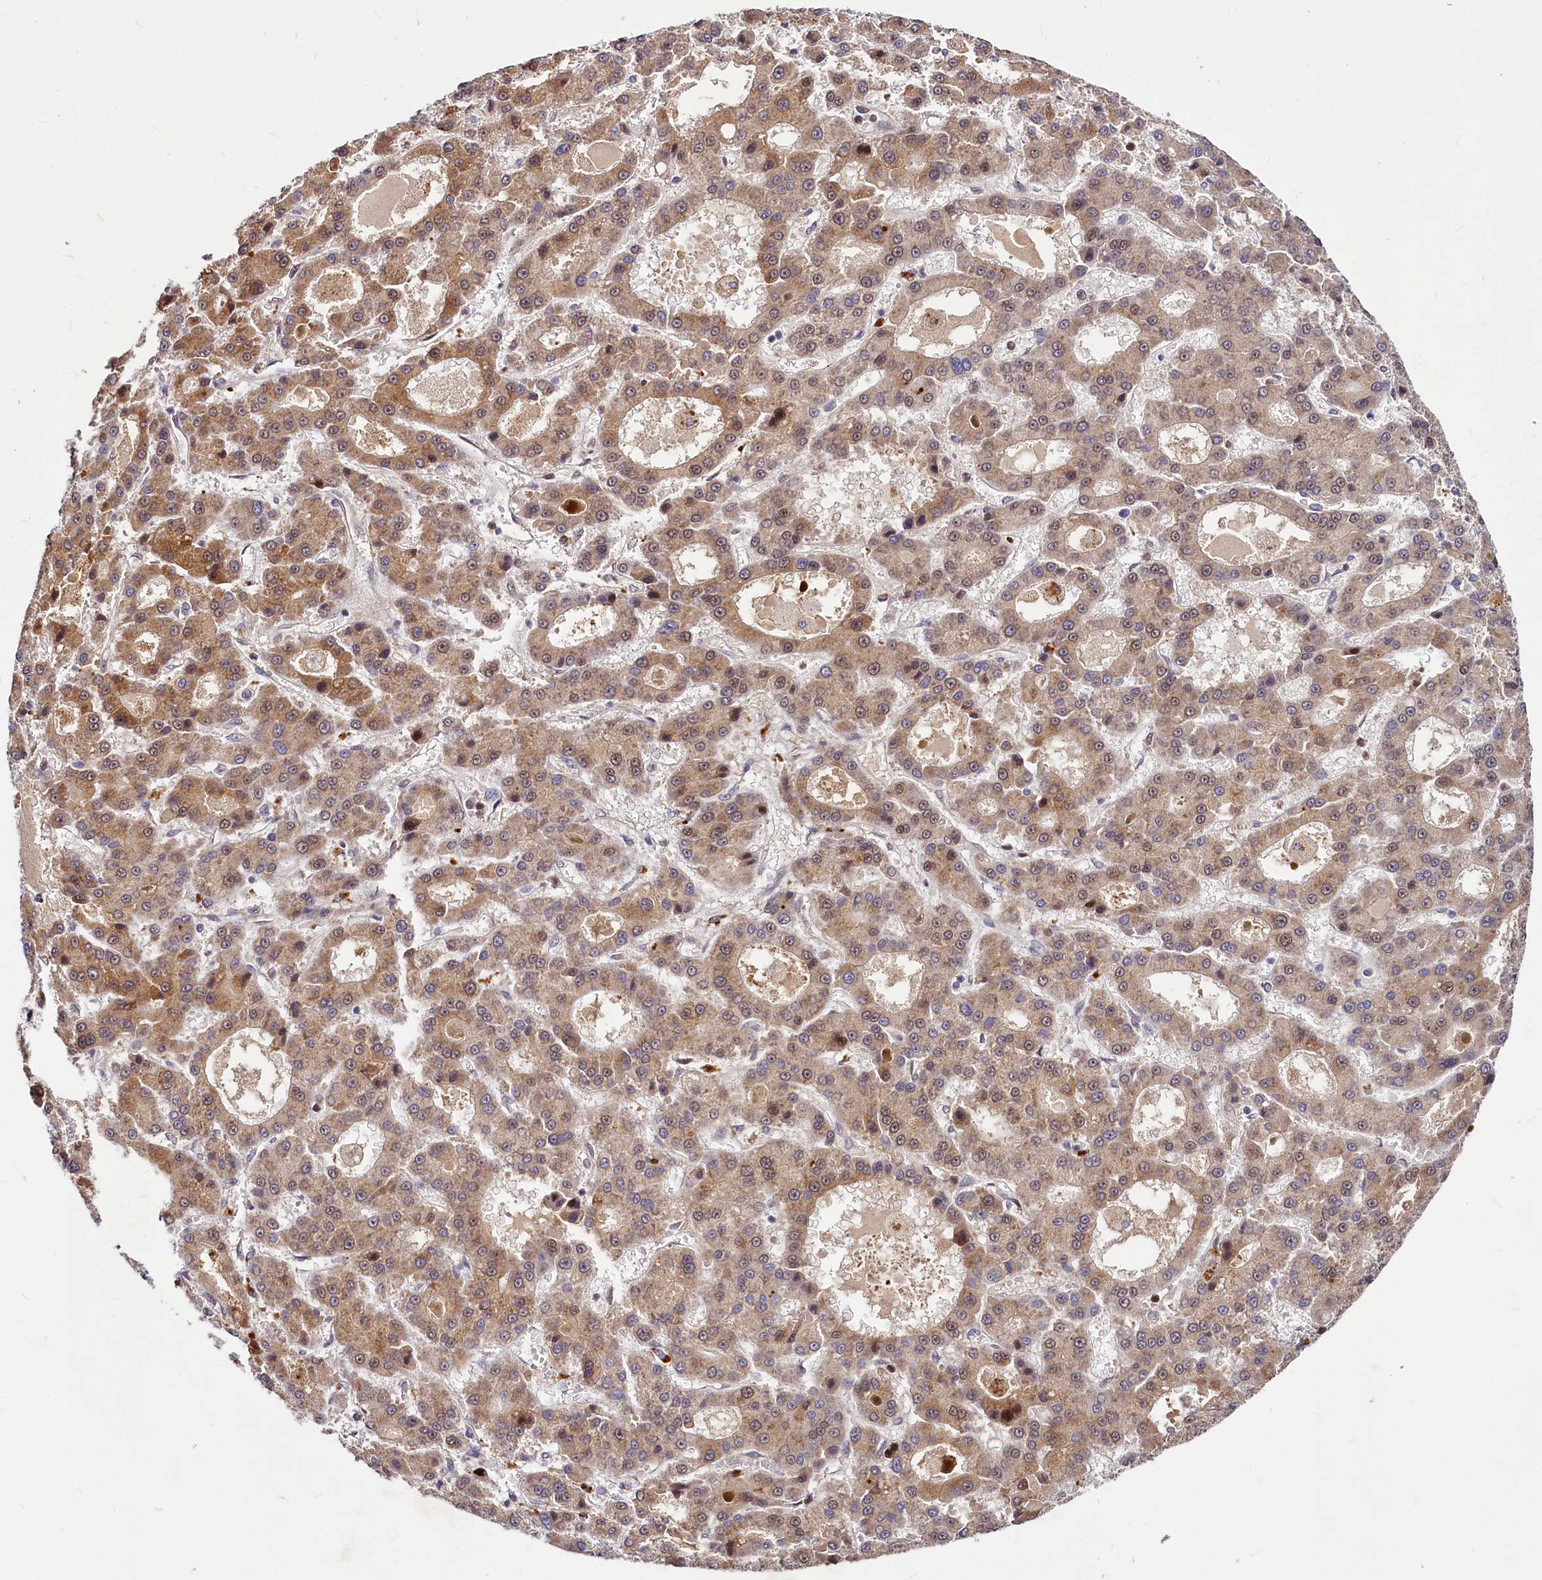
{"staining": {"intensity": "weak", "quantity": ">75%", "location": "cytoplasmic/membranous,nuclear"}, "tissue": "liver cancer", "cell_type": "Tumor cells", "image_type": "cancer", "snomed": [{"axis": "morphology", "description": "Carcinoma, Hepatocellular, NOS"}, {"axis": "topography", "description": "Liver"}], "caption": "About >75% of tumor cells in human liver hepatocellular carcinoma display weak cytoplasmic/membranous and nuclear protein expression as visualized by brown immunohistochemical staining.", "gene": "MAML2", "patient": {"sex": "male", "age": 70}}